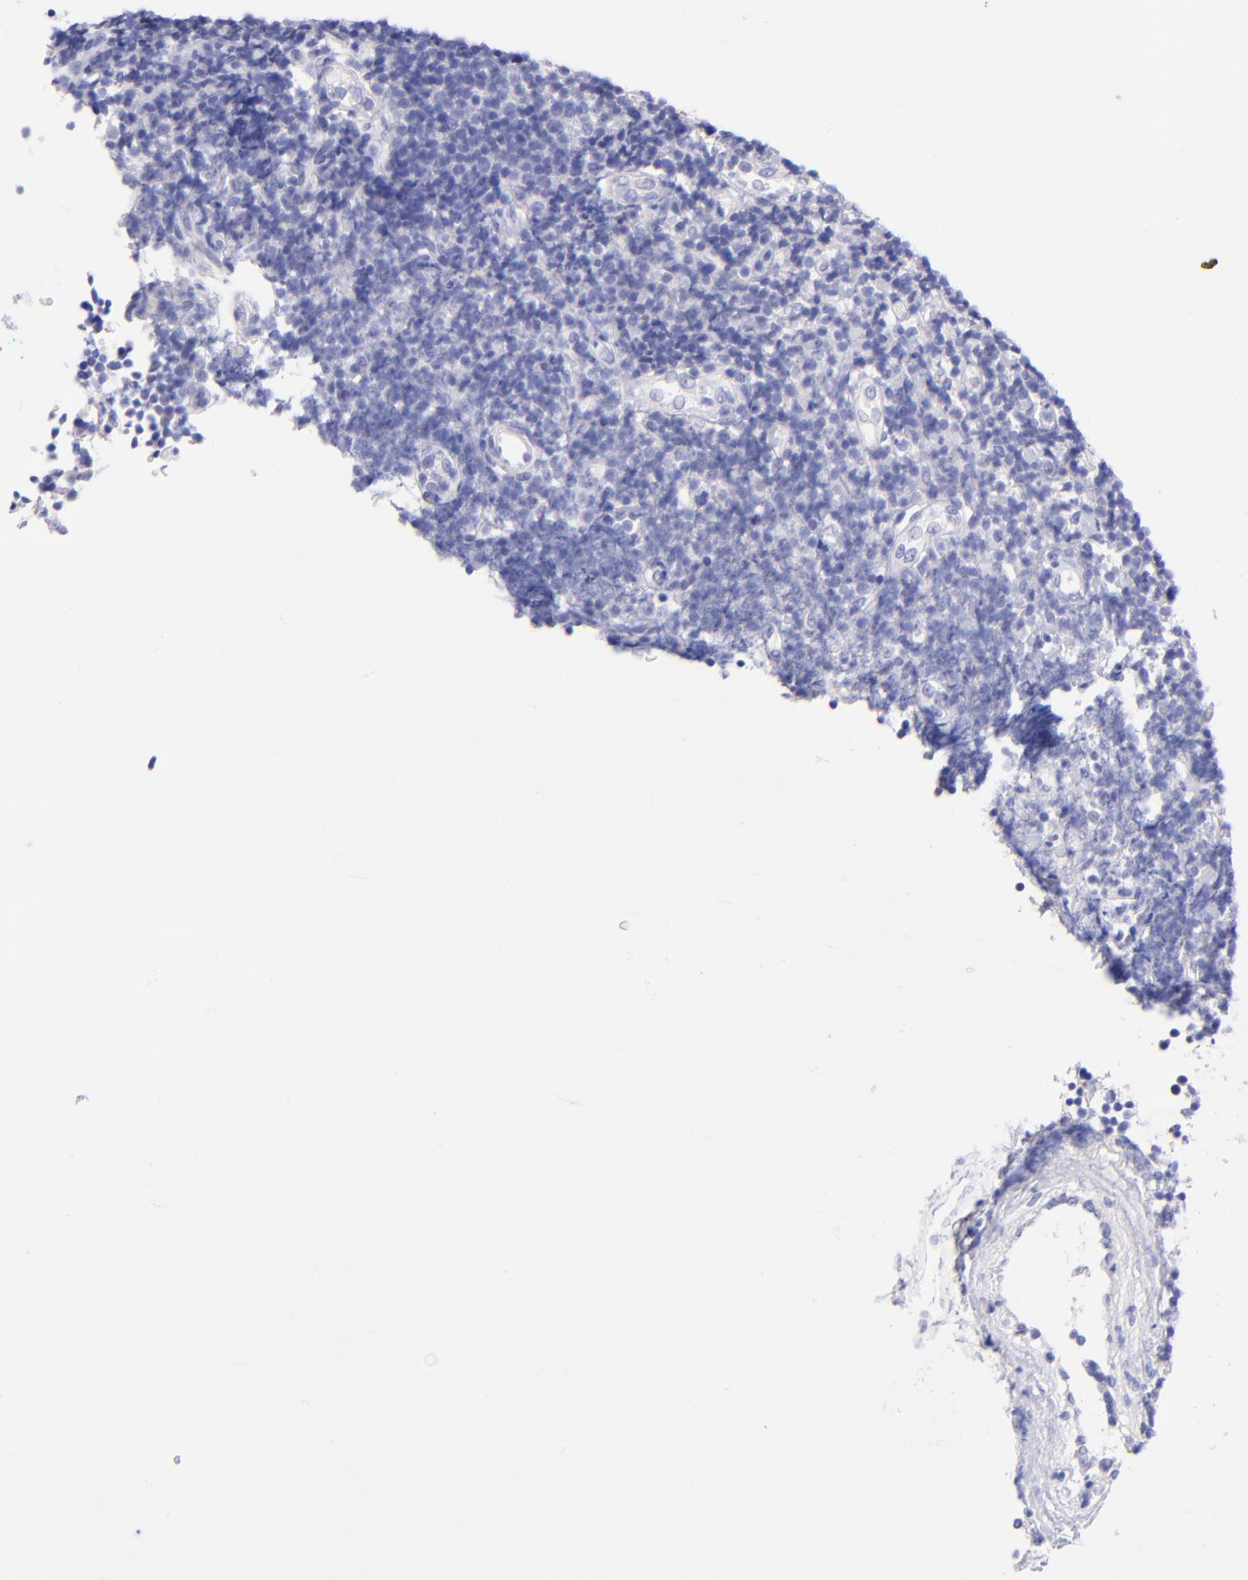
{"staining": {"intensity": "negative", "quantity": "none", "location": "none"}, "tissue": "tonsil", "cell_type": "Non-germinal center cells", "image_type": "normal", "snomed": [{"axis": "morphology", "description": "Normal tissue, NOS"}, {"axis": "topography", "description": "Tonsil"}], "caption": "Non-germinal center cells are negative for protein expression in unremarkable human tonsil. (DAB IHC, high magnification).", "gene": "RAB3B", "patient": {"sex": "female", "age": 40}}